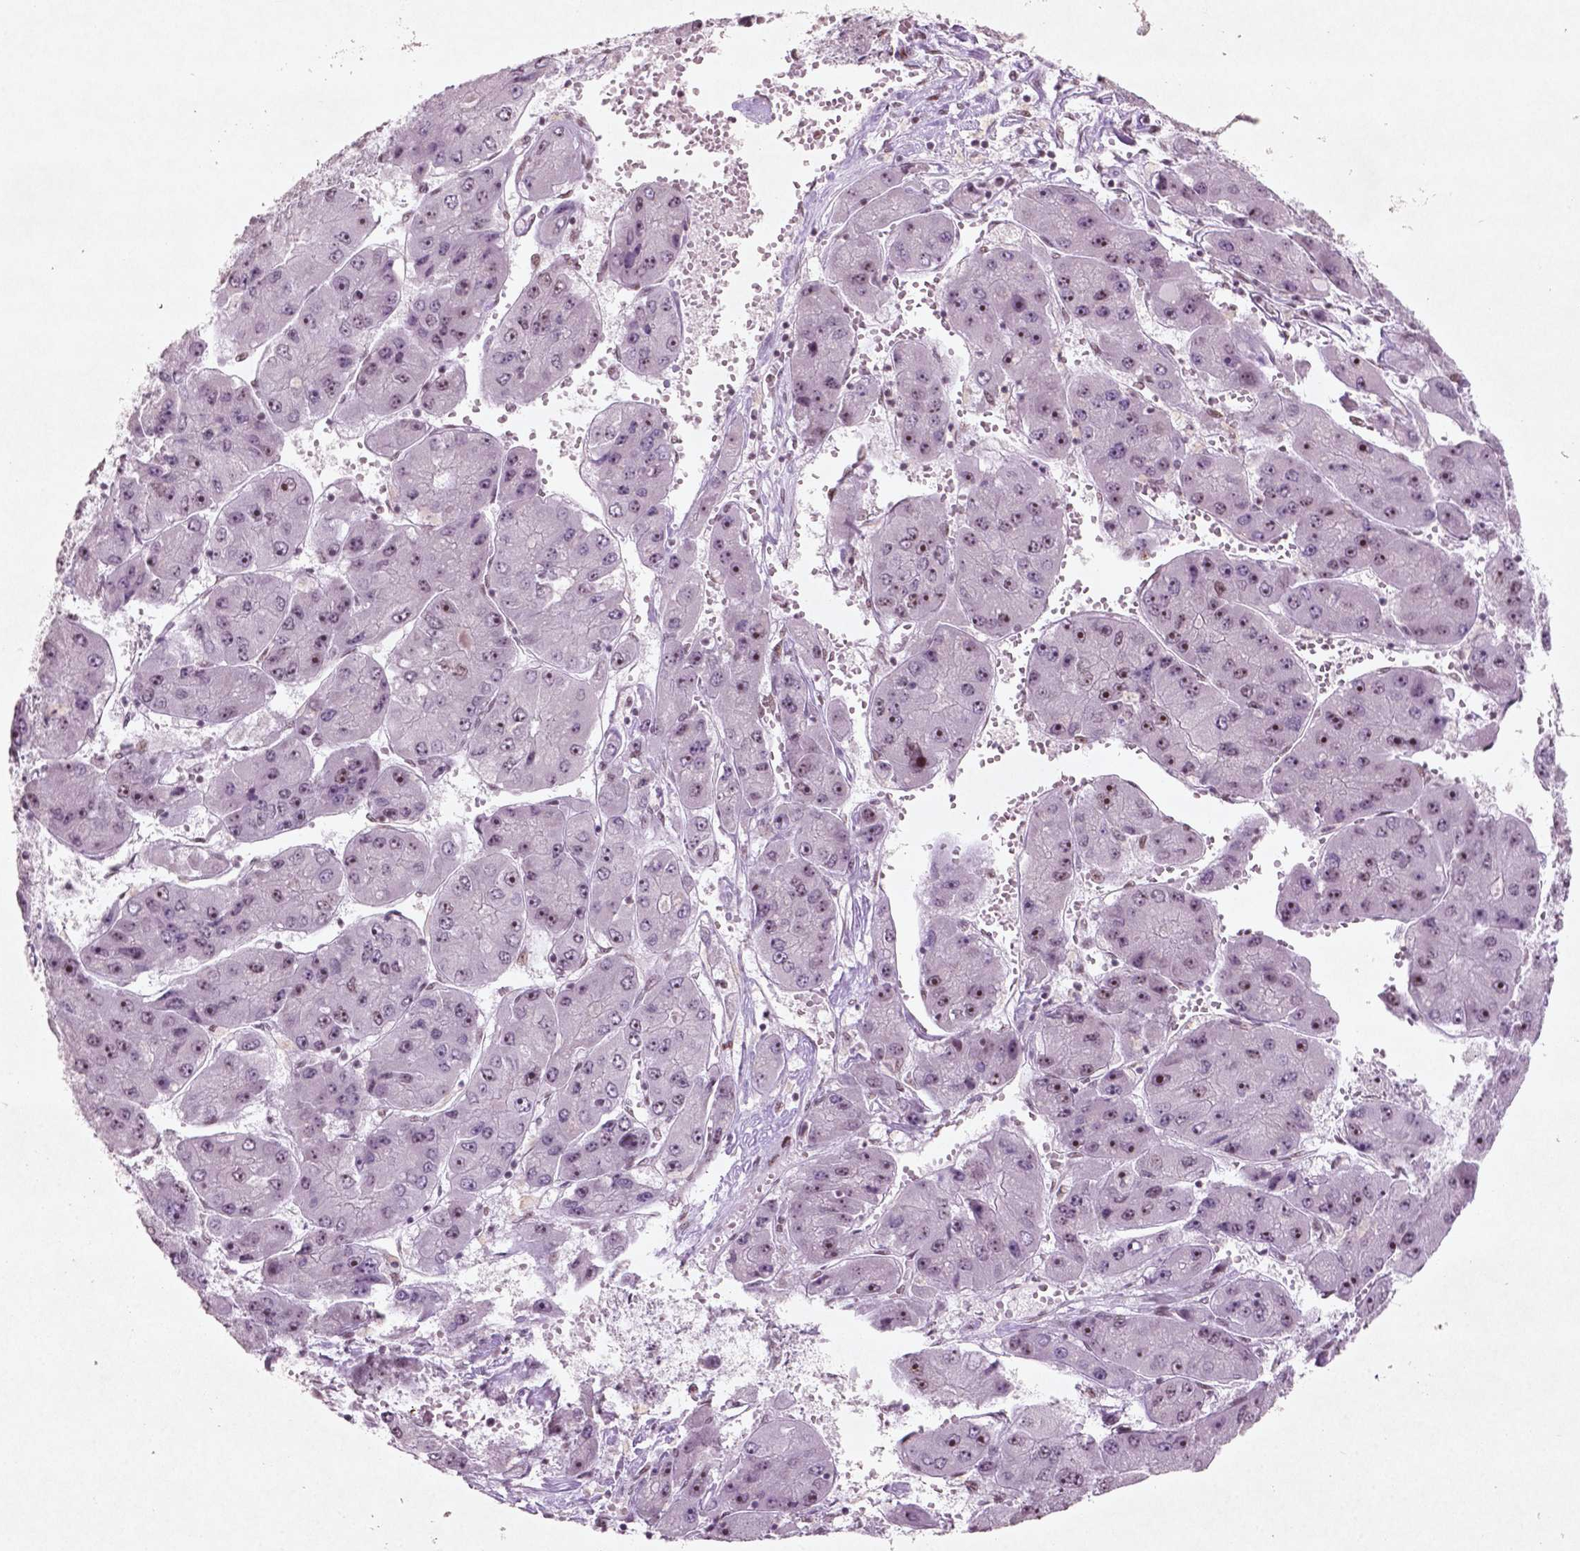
{"staining": {"intensity": "weak", "quantity": "25%-75%", "location": "nuclear"}, "tissue": "liver cancer", "cell_type": "Tumor cells", "image_type": "cancer", "snomed": [{"axis": "morphology", "description": "Carcinoma, Hepatocellular, NOS"}, {"axis": "topography", "description": "Liver"}], "caption": "Protein positivity by immunohistochemistry (IHC) reveals weak nuclear staining in about 25%-75% of tumor cells in liver cancer. The staining is performed using DAB (3,3'-diaminobenzidine) brown chromogen to label protein expression. The nuclei are counter-stained blue using hematoxylin.", "gene": "HMG20B", "patient": {"sex": "female", "age": 61}}